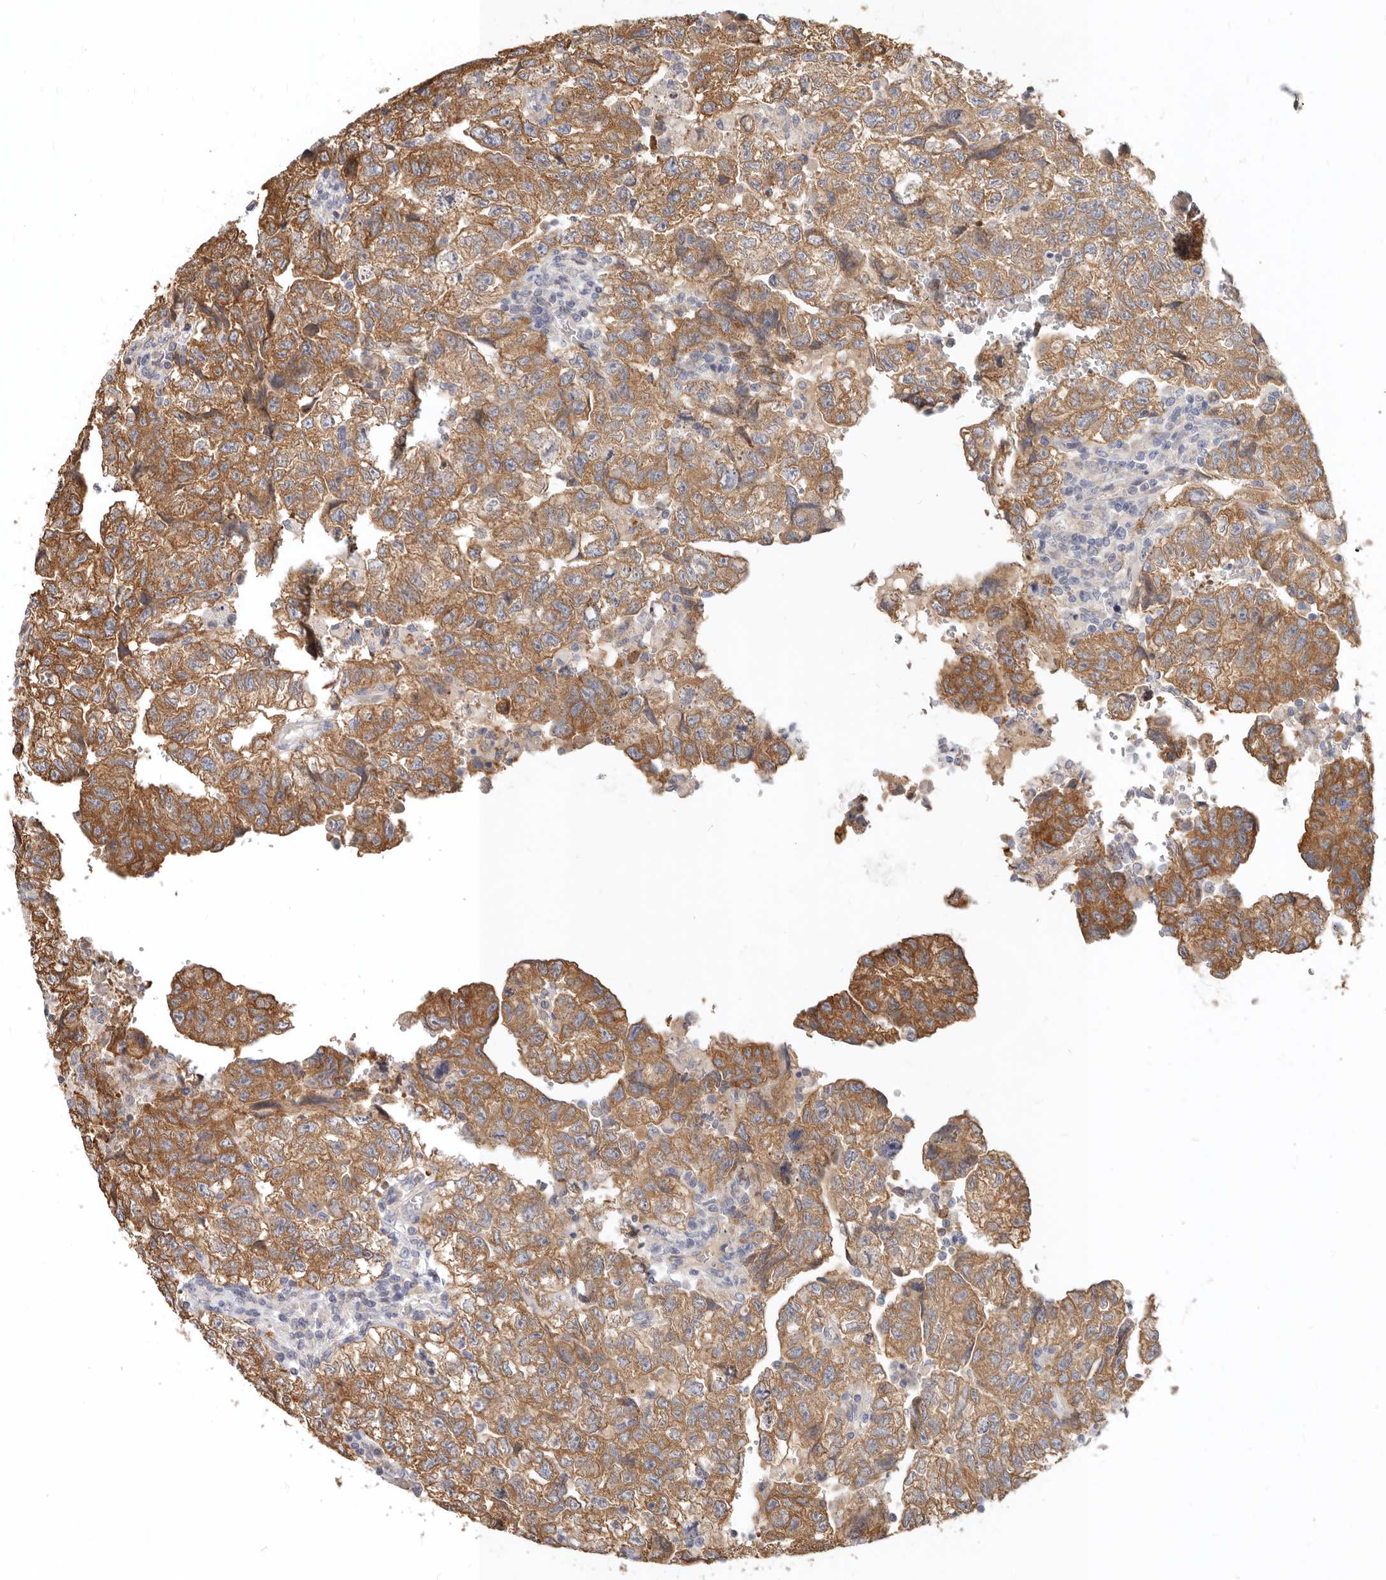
{"staining": {"intensity": "moderate", "quantity": ">75%", "location": "cytoplasmic/membranous"}, "tissue": "testis cancer", "cell_type": "Tumor cells", "image_type": "cancer", "snomed": [{"axis": "morphology", "description": "Carcinoma, Embryonal, NOS"}, {"axis": "topography", "description": "Testis"}], "caption": "Protein expression analysis of testis embryonal carcinoma shows moderate cytoplasmic/membranous expression in about >75% of tumor cells.", "gene": "TFB2M", "patient": {"sex": "male", "age": 36}}